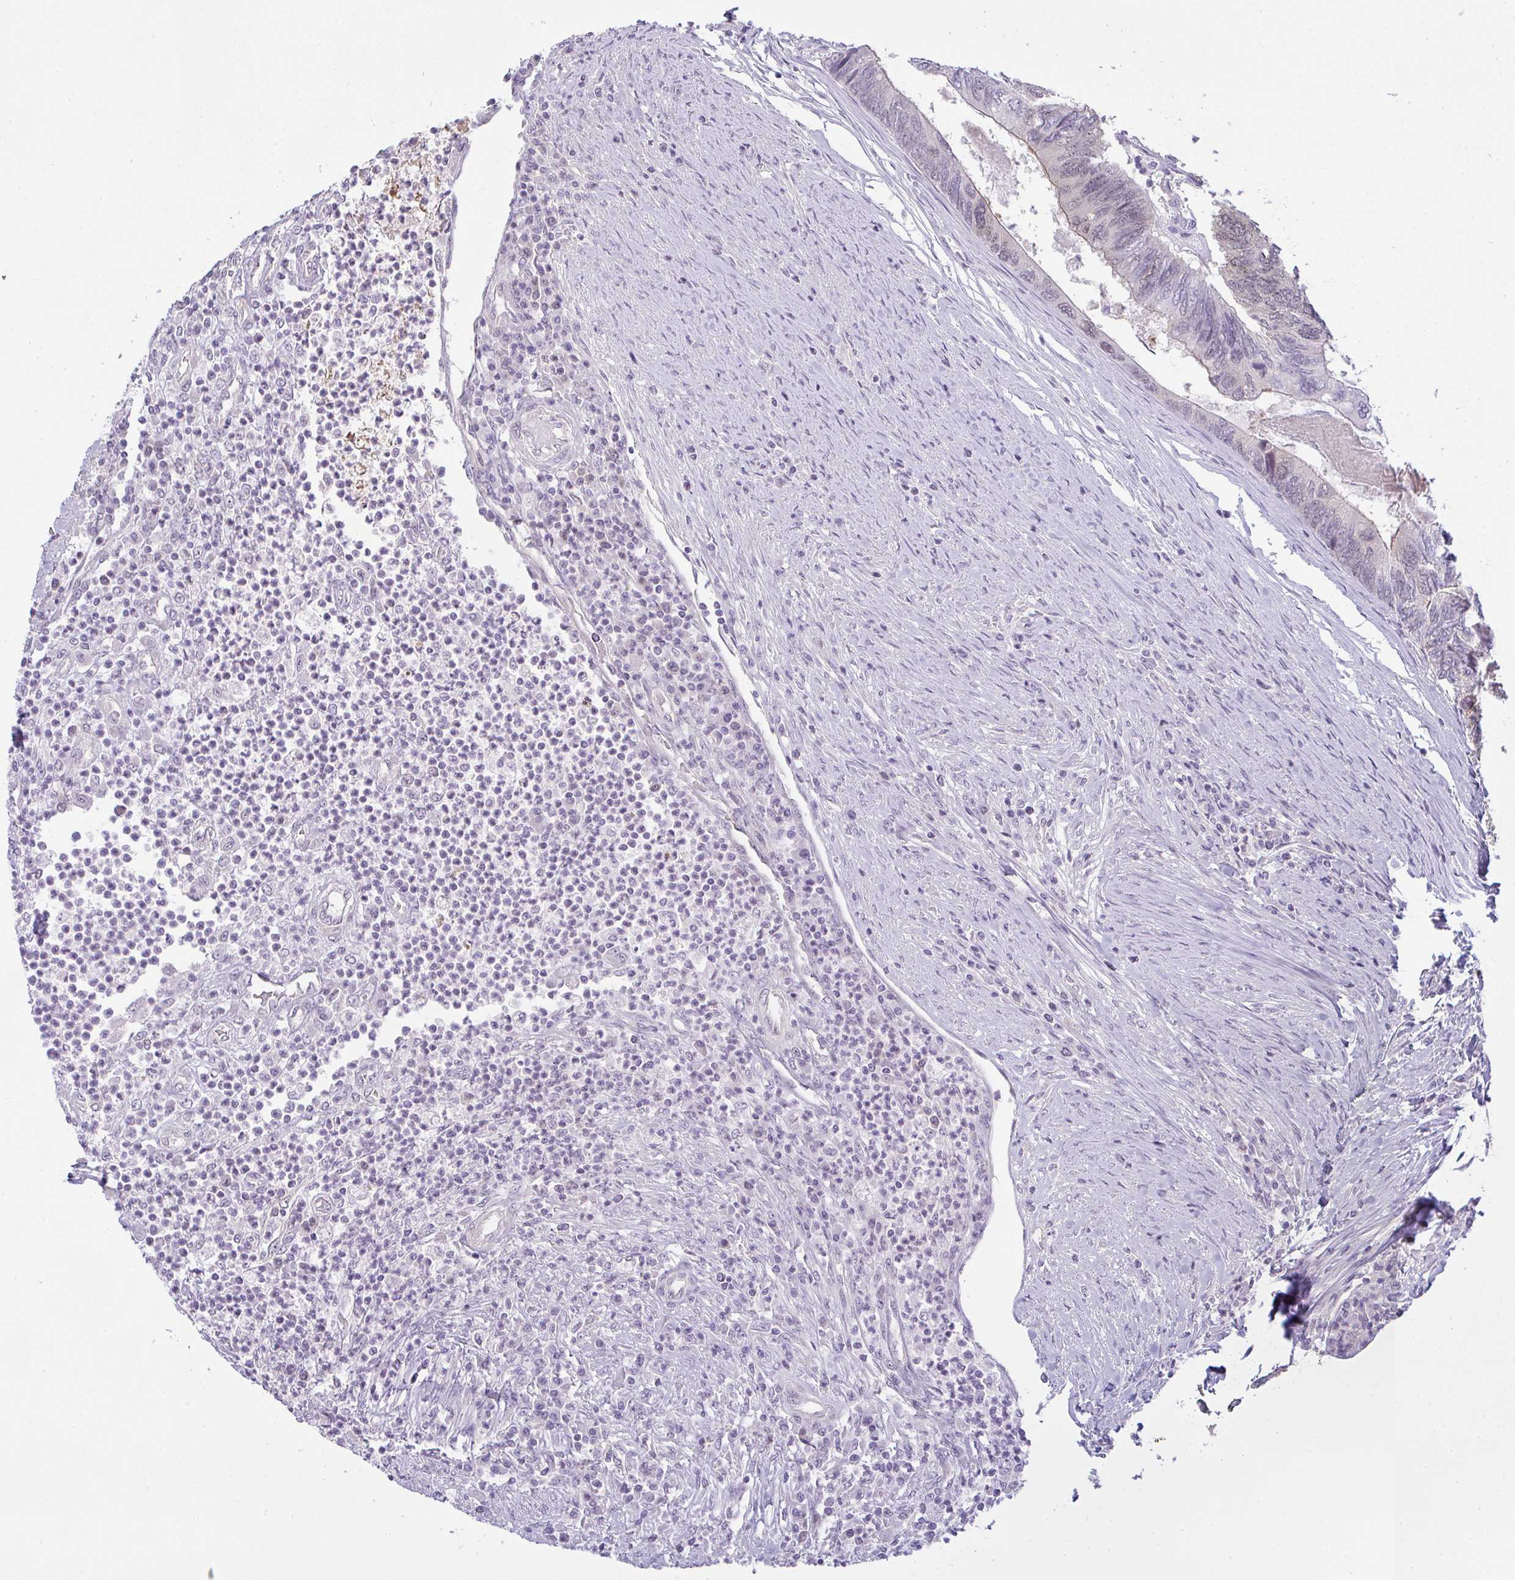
{"staining": {"intensity": "negative", "quantity": "none", "location": "none"}, "tissue": "colorectal cancer", "cell_type": "Tumor cells", "image_type": "cancer", "snomed": [{"axis": "morphology", "description": "Adenocarcinoma, NOS"}, {"axis": "topography", "description": "Colon"}], "caption": "Tumor cells show no significant protein staining in colorectal cancer (adenocarcinoma).", "gene": "CSE1L", "patient": {"sex": "female", "age": 67}}